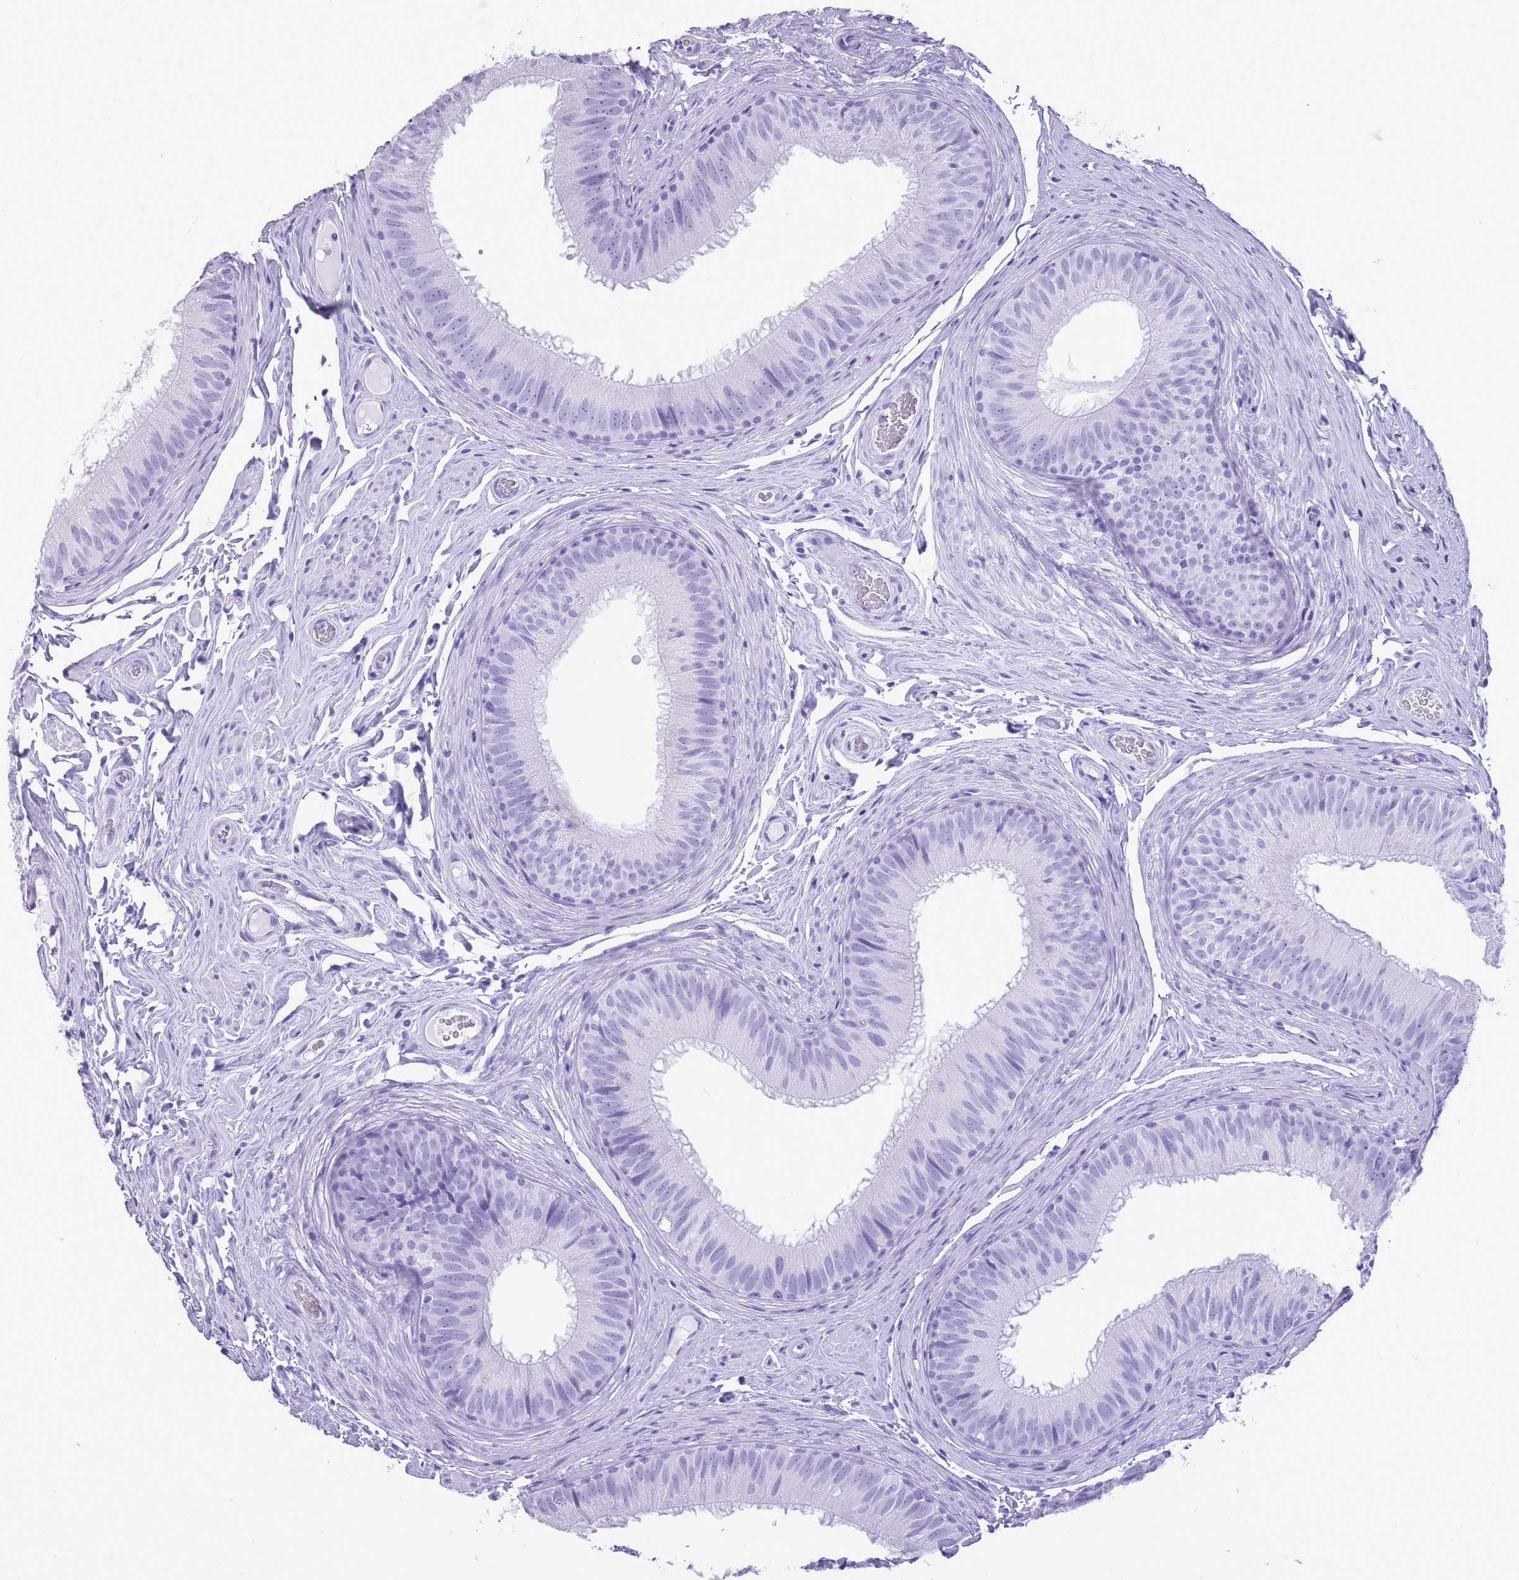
{"staining": {"intensity": "negative", "quantity": "none", "location": "none"}, "tissue": "epididymis", "cell_type": "Glandular cells", "image_type": "normal", "snomed": [{"axis": "morphology", "description": "Normal tissue, NOS"}, {"axis": "topography", "description": "Epididymis, spermatic cord, NOS"}], "caption": "Immunohistochemistry (IHC) photomicrograph of unremarkable epididymis stained for a protein (brown), which shows no positivity in glandular cells. (DAB immunohistochemistry, high magnification).", "gene": "OR4F16", "patient": {"sex": "male", "age": 25}}